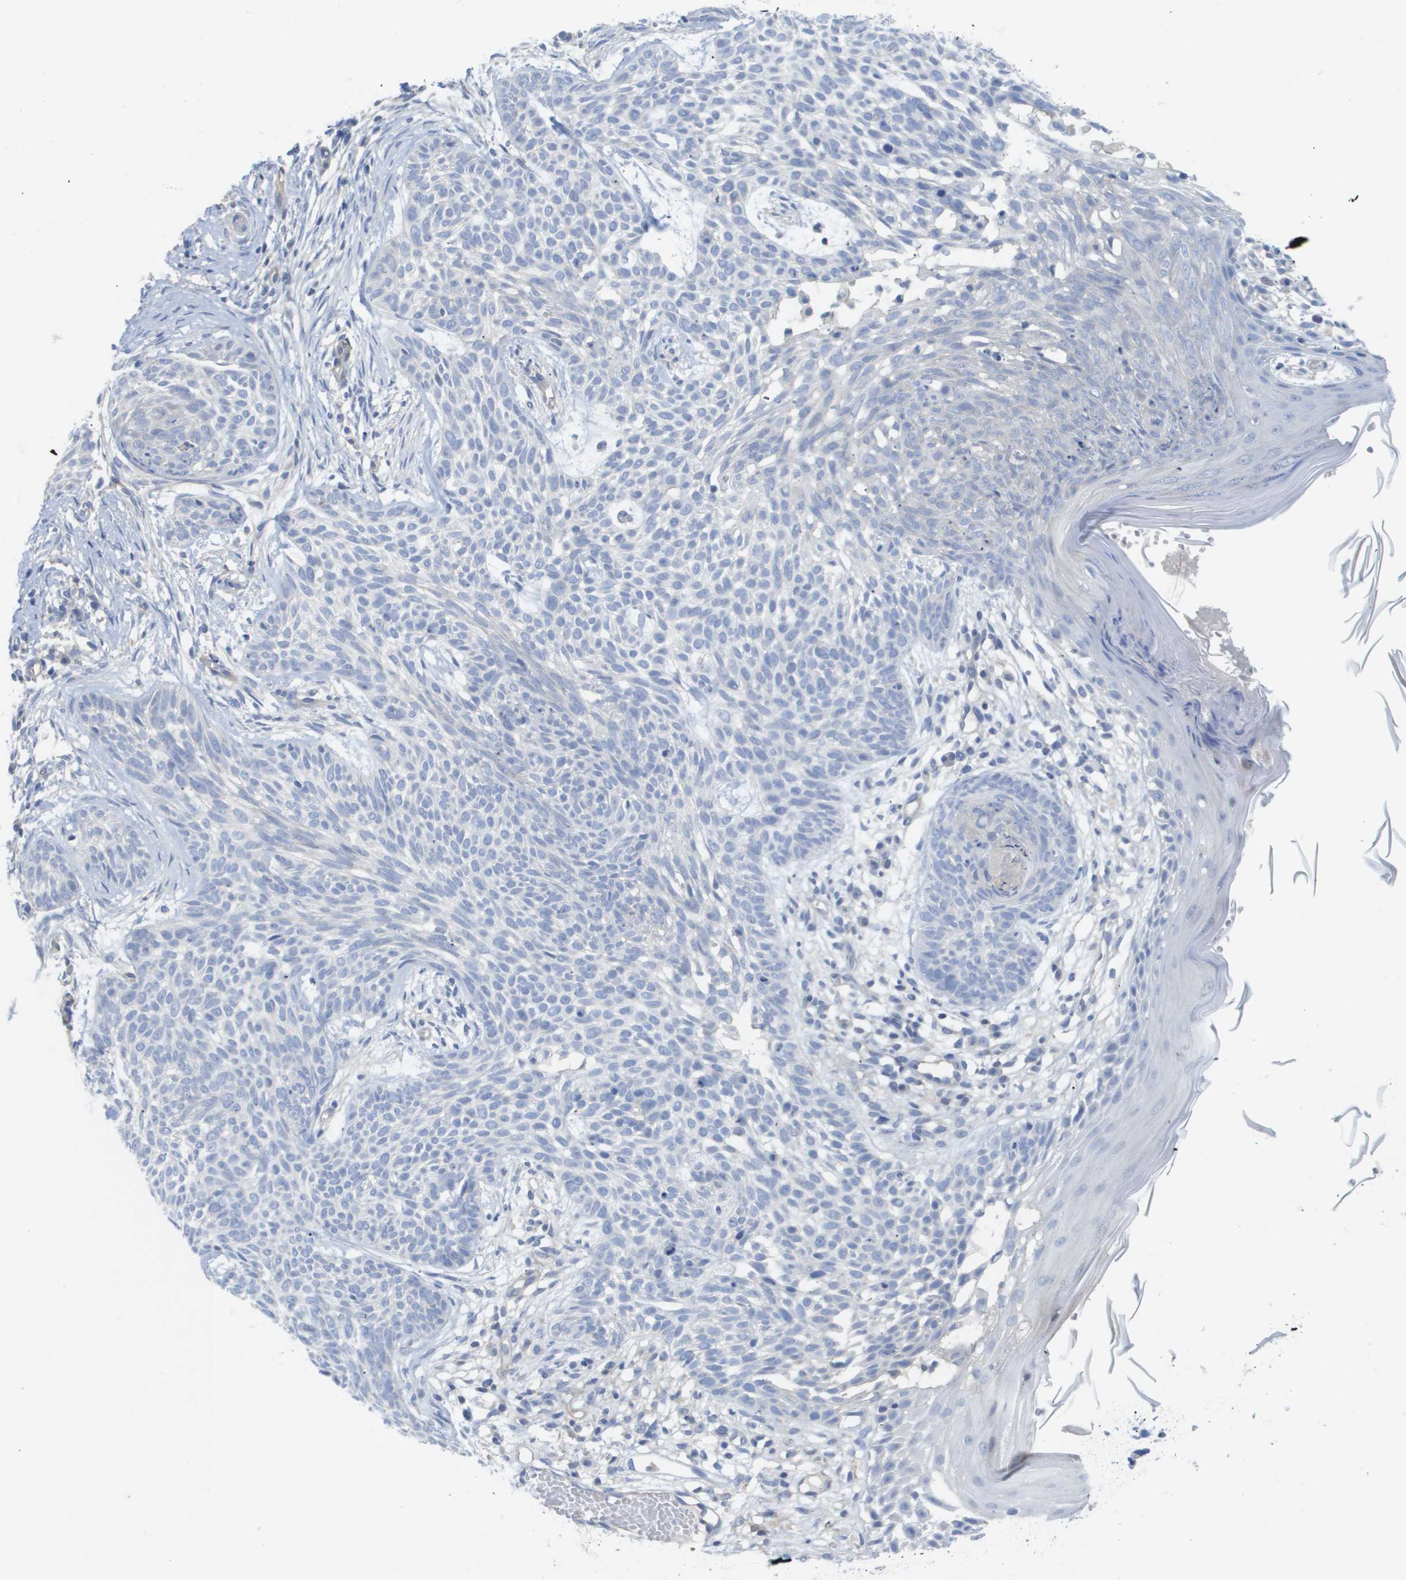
{"staining": {"intensity": "negative", "quantity": "none", "location": "none"}, "tissue": "skin cancer", "cell_type": "Tumor cells", "image_type": "cancer", "snomed": [{"axis": "morphology", "description": "Basal cell carcinoma"}, {"axis": "topography", "description": "Skin"}], "caption": "Tumor cells are negative for protein expression in human skin basal cell carcinoma.", "gene": "MYL3", "patient": {"sex": "female", "age": 59}}